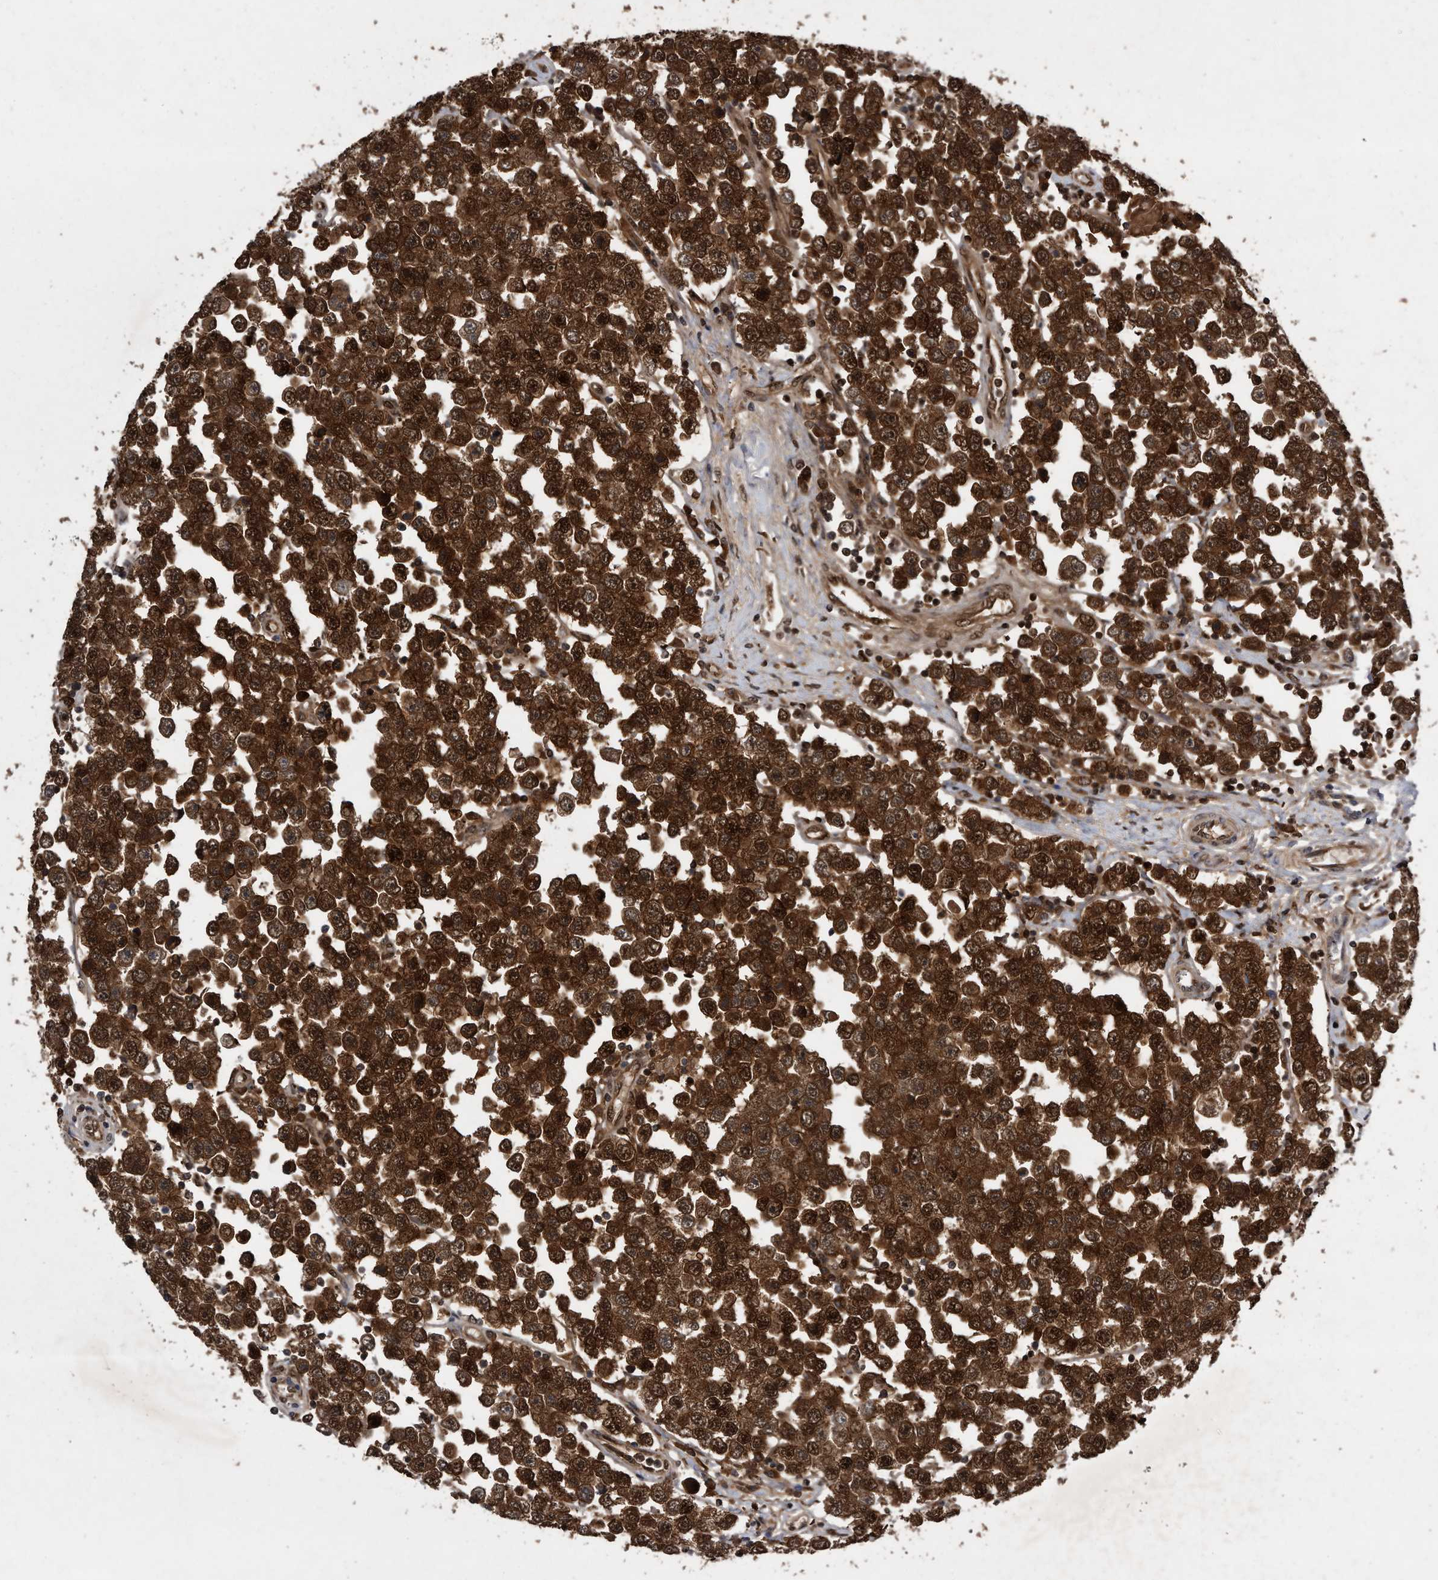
{"staining": {"intensity": "strong", "quantity": ">75%", "location": "cytoplasmic/membranous,nuclear"}, "tissue": "testis cancer", "cell_type": "Tumor cells", "image_type": "cancer", "snomed": [{"axis": "morphology", "description": "Seminoma, NOS"}, {"axis": "topography", "description": "Testis"}], "caption": "Immunohistochemistry image of neoplastic tissue: testis cancer (seminoma) stained using immunohistochemistry reveals high levels of strong protein expression localized specifically in the cytoplasmic/membranous and nuclear of tumor cells, appearing as a cytoplasmic/membranous and nuclear brown color.", "gene": "RAD23B", "patient": {"sex": "male", "age": 28}}